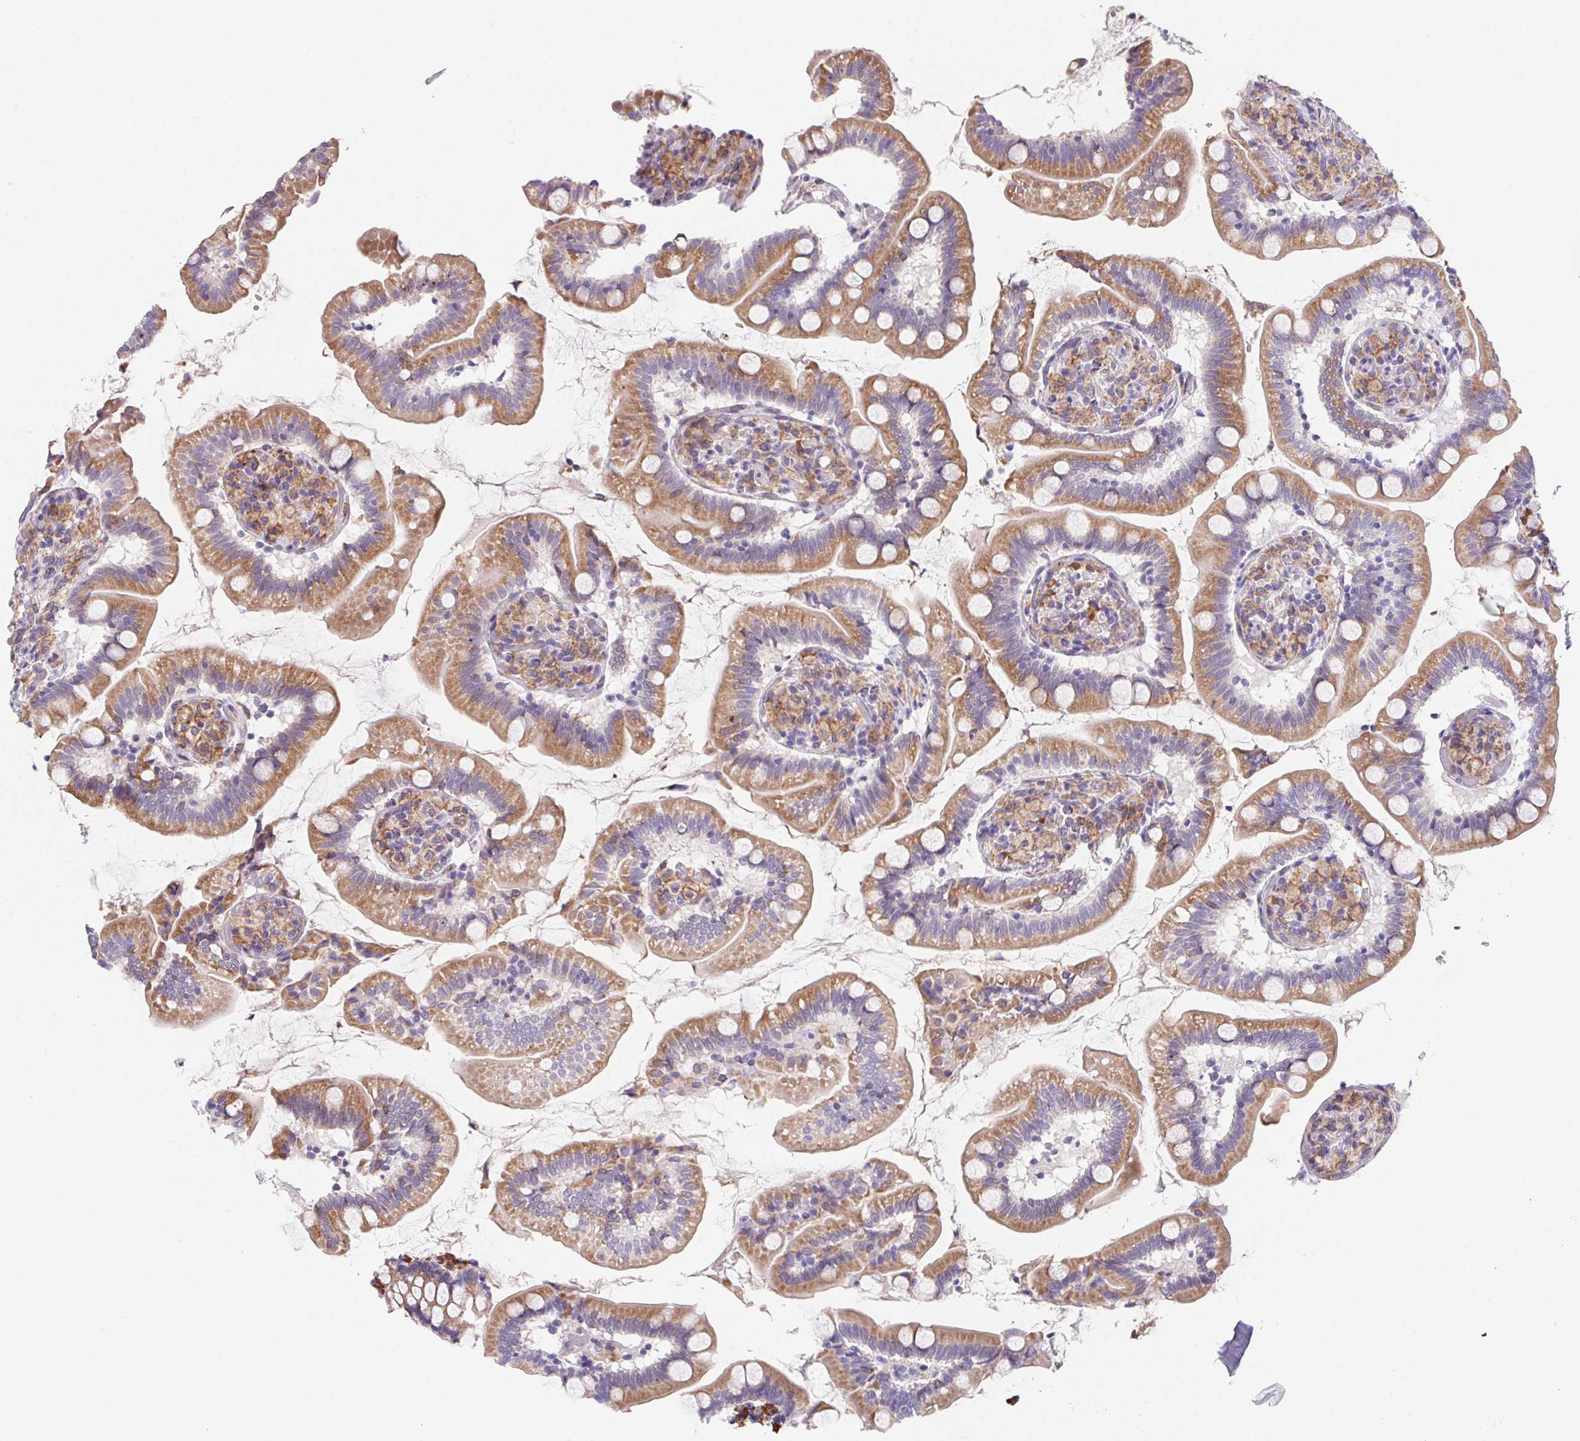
{"staining": {"intensity": "moderate", "quantity": ">75%", "location": "cytoplasmic/membranous"}, "tissue": "small intestine", "cell_type": "Glandular cells", "image_type": "normal", "snomed": [{"axis": "morphology", "description": "Normal tissue, NOS"}, {"axis": "topography", "description": "Small intestine"}], "caption": "Immunohistochemical staining of unremarkable human small intestine demonstrates moderate cytoplasmic/membranous protein staining in about >75% of glandular cells.", "gene": "ADAM8", "patient": {"sex": "female", "age": 64}}